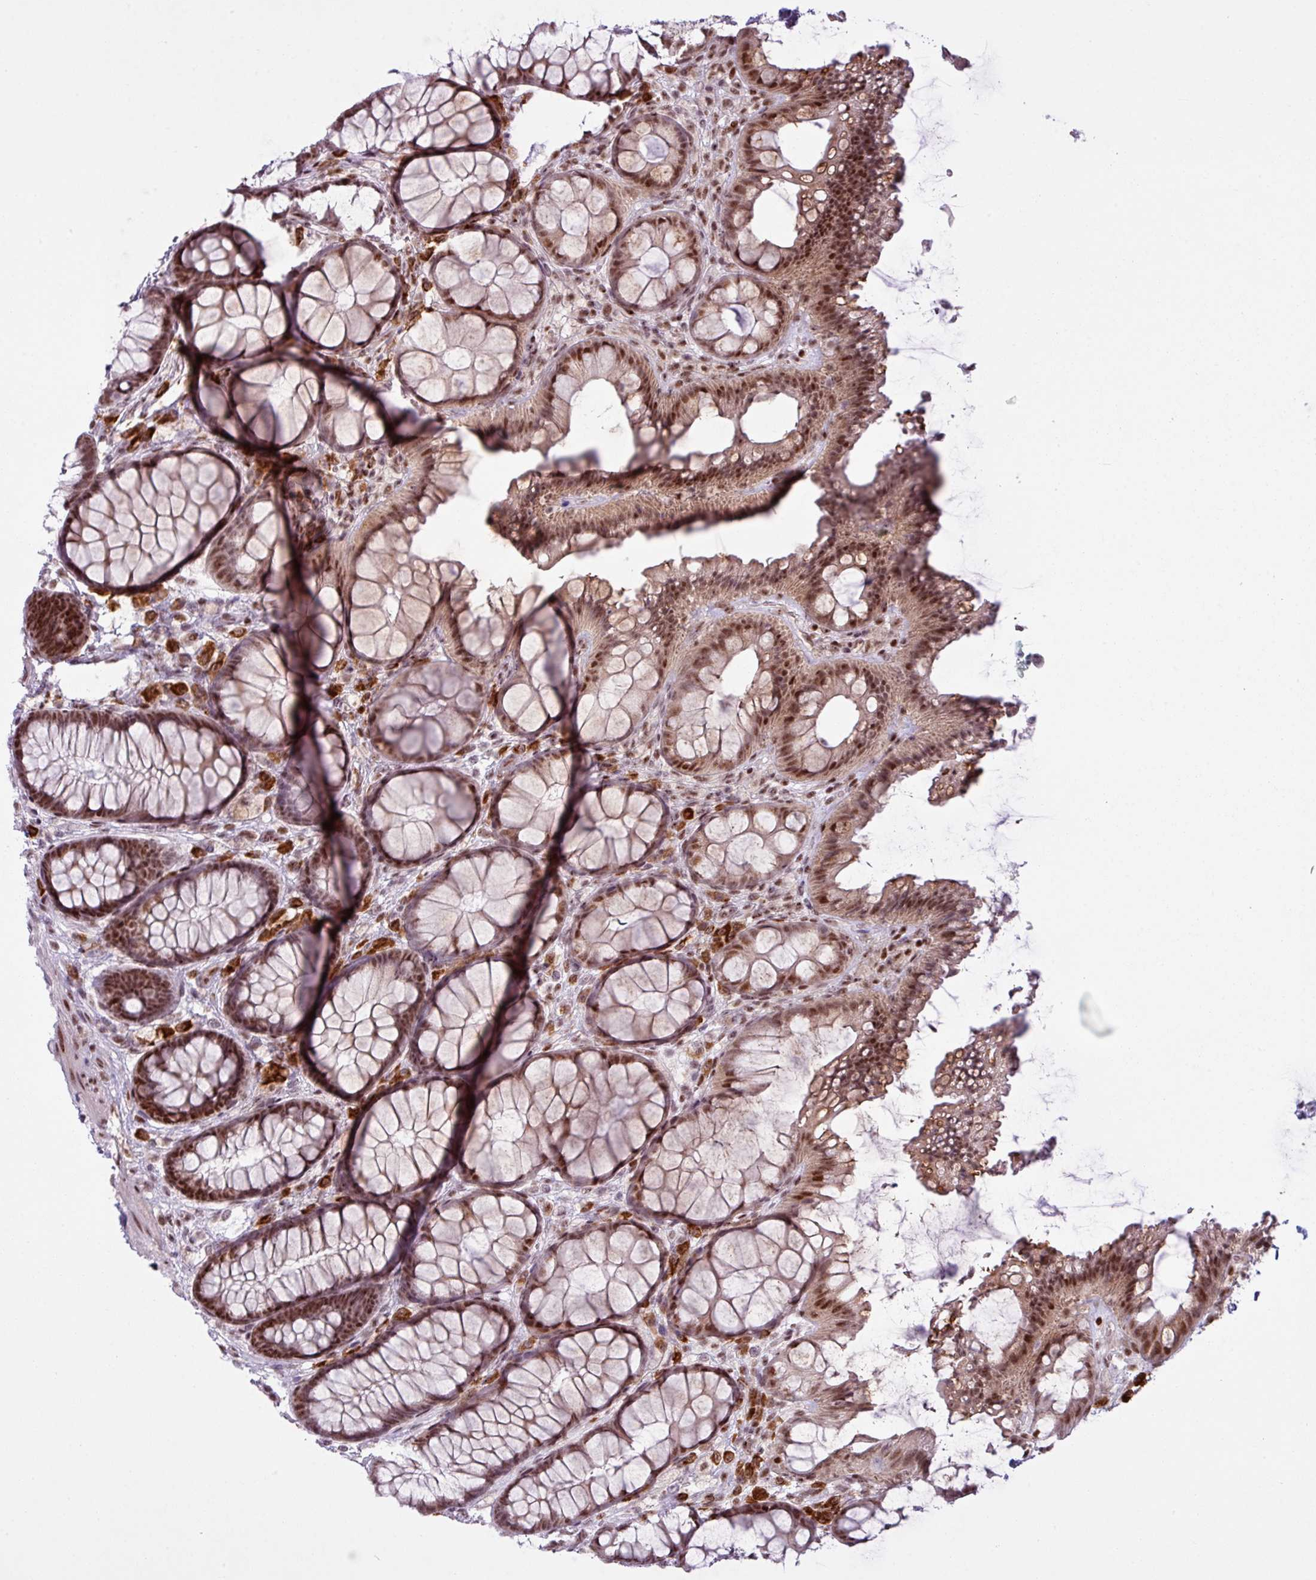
{"staining": {"intensity": "strong", "quantity": ">75%", "location": "nuclear"}, "tissue": "rectum", "cell_type": "Glandular cells", "image_type": "normal", "snomed": [{"axis": "morphology", "description": "Normal tissue, NOS"}, {"axis": "topography", "description": "Rectum"}], "caption": "Approximately >75% of glandular cells in unremarkable rectum reveal strong nuclear protein positivity as visualized by brown immunohistochemical staining.", "gene": "PRDM5", "patient": {"sex": "female", "age": 67}}